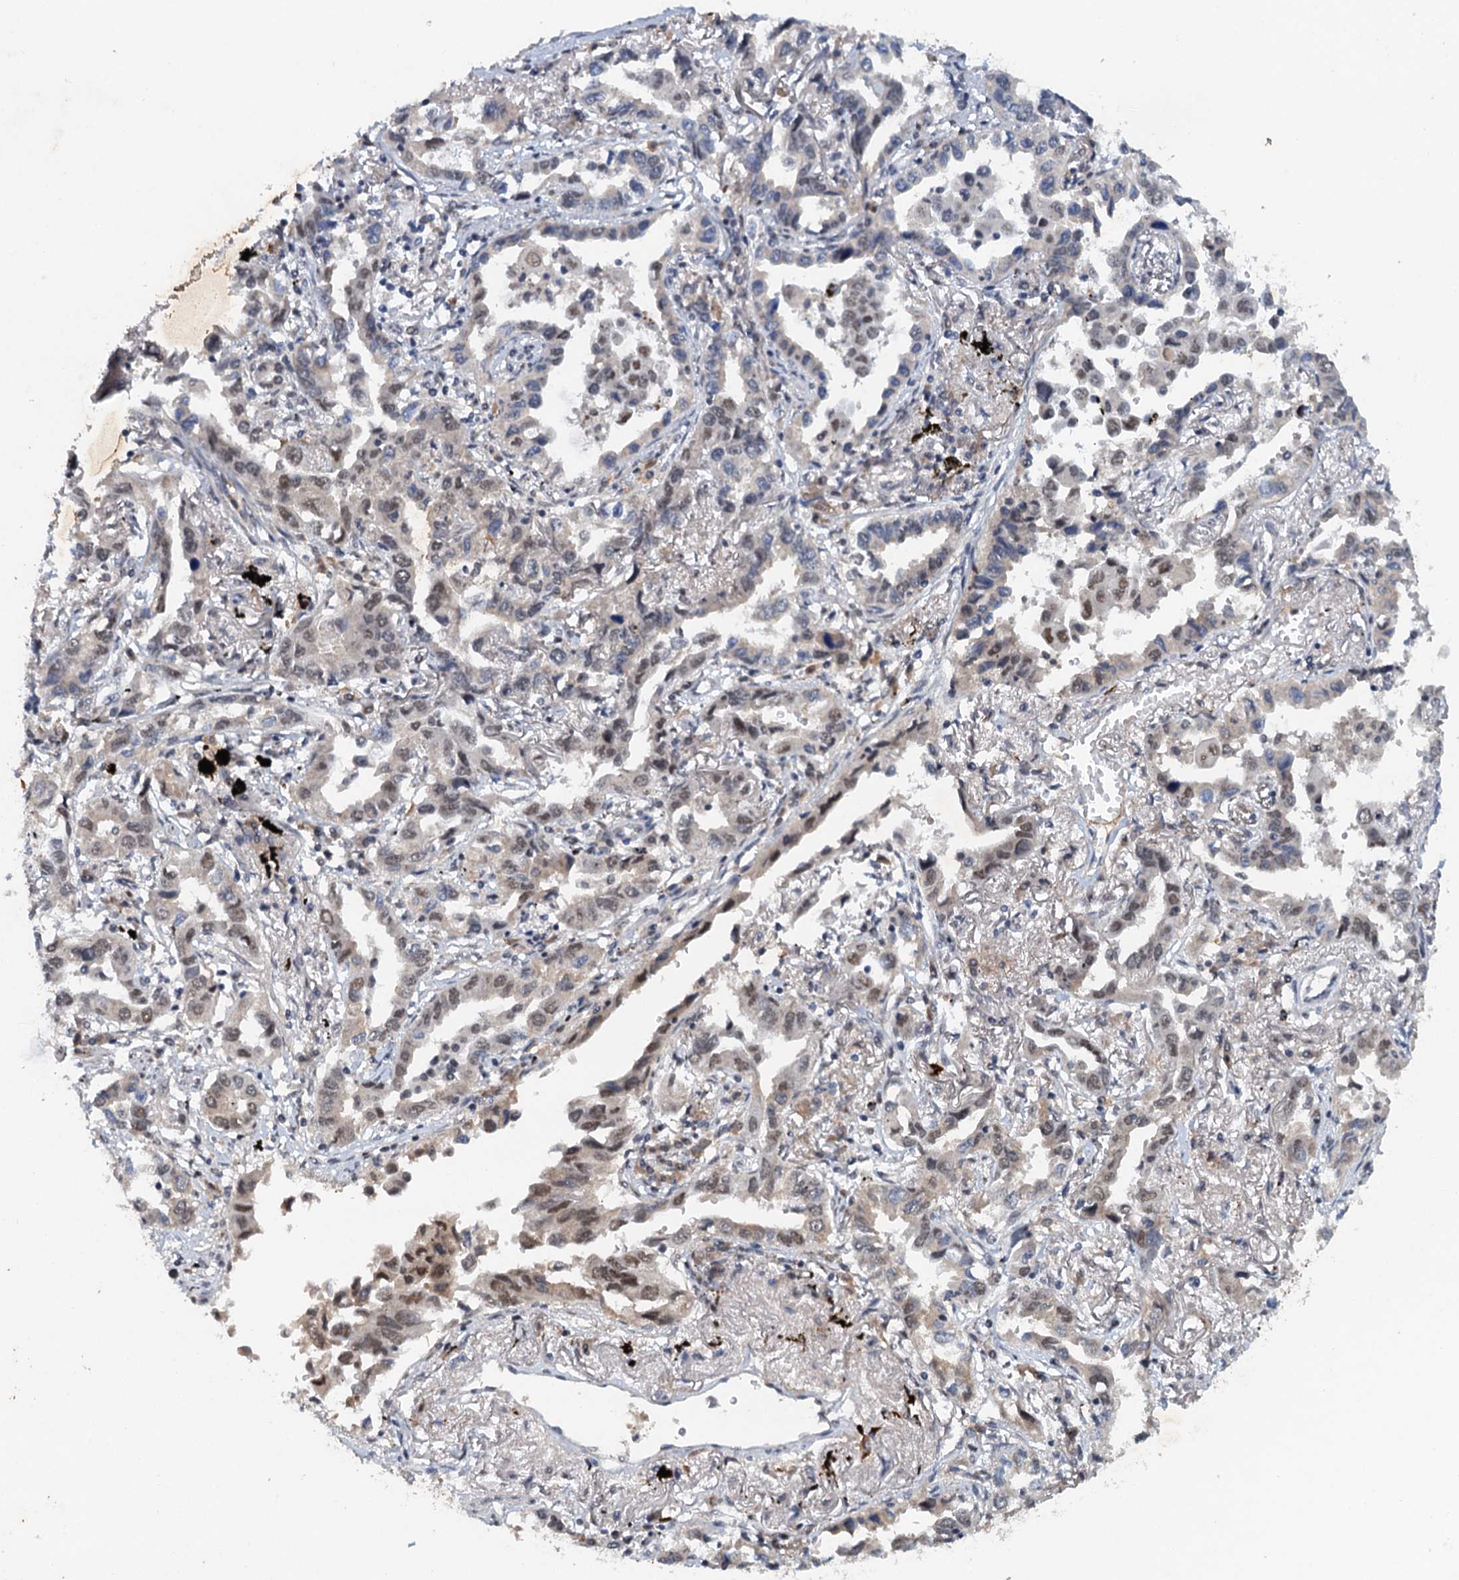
{"staining": {"intensity": "moderate", "quantity": "<25%", "location": "nuclear"}, "tissue": "lung cancer", "cell_type": "Tumor cells", "image_type": "cancer", "snomed": [{"axis": "morphology", "description": "Adenocarcinoma, NOS"}, {"axis": "topography", "description": "Lung"}], "caption": "Moderate nuclear staining is present in approximately <25% of tumor cells in lung cancer. The staining was performed using DAB, with brown indicating positive protein expression. Nuclei are stained blue with hematoxylin.", "gene": "CSTF3", "patient": {"sex": "male", "age": 67}}